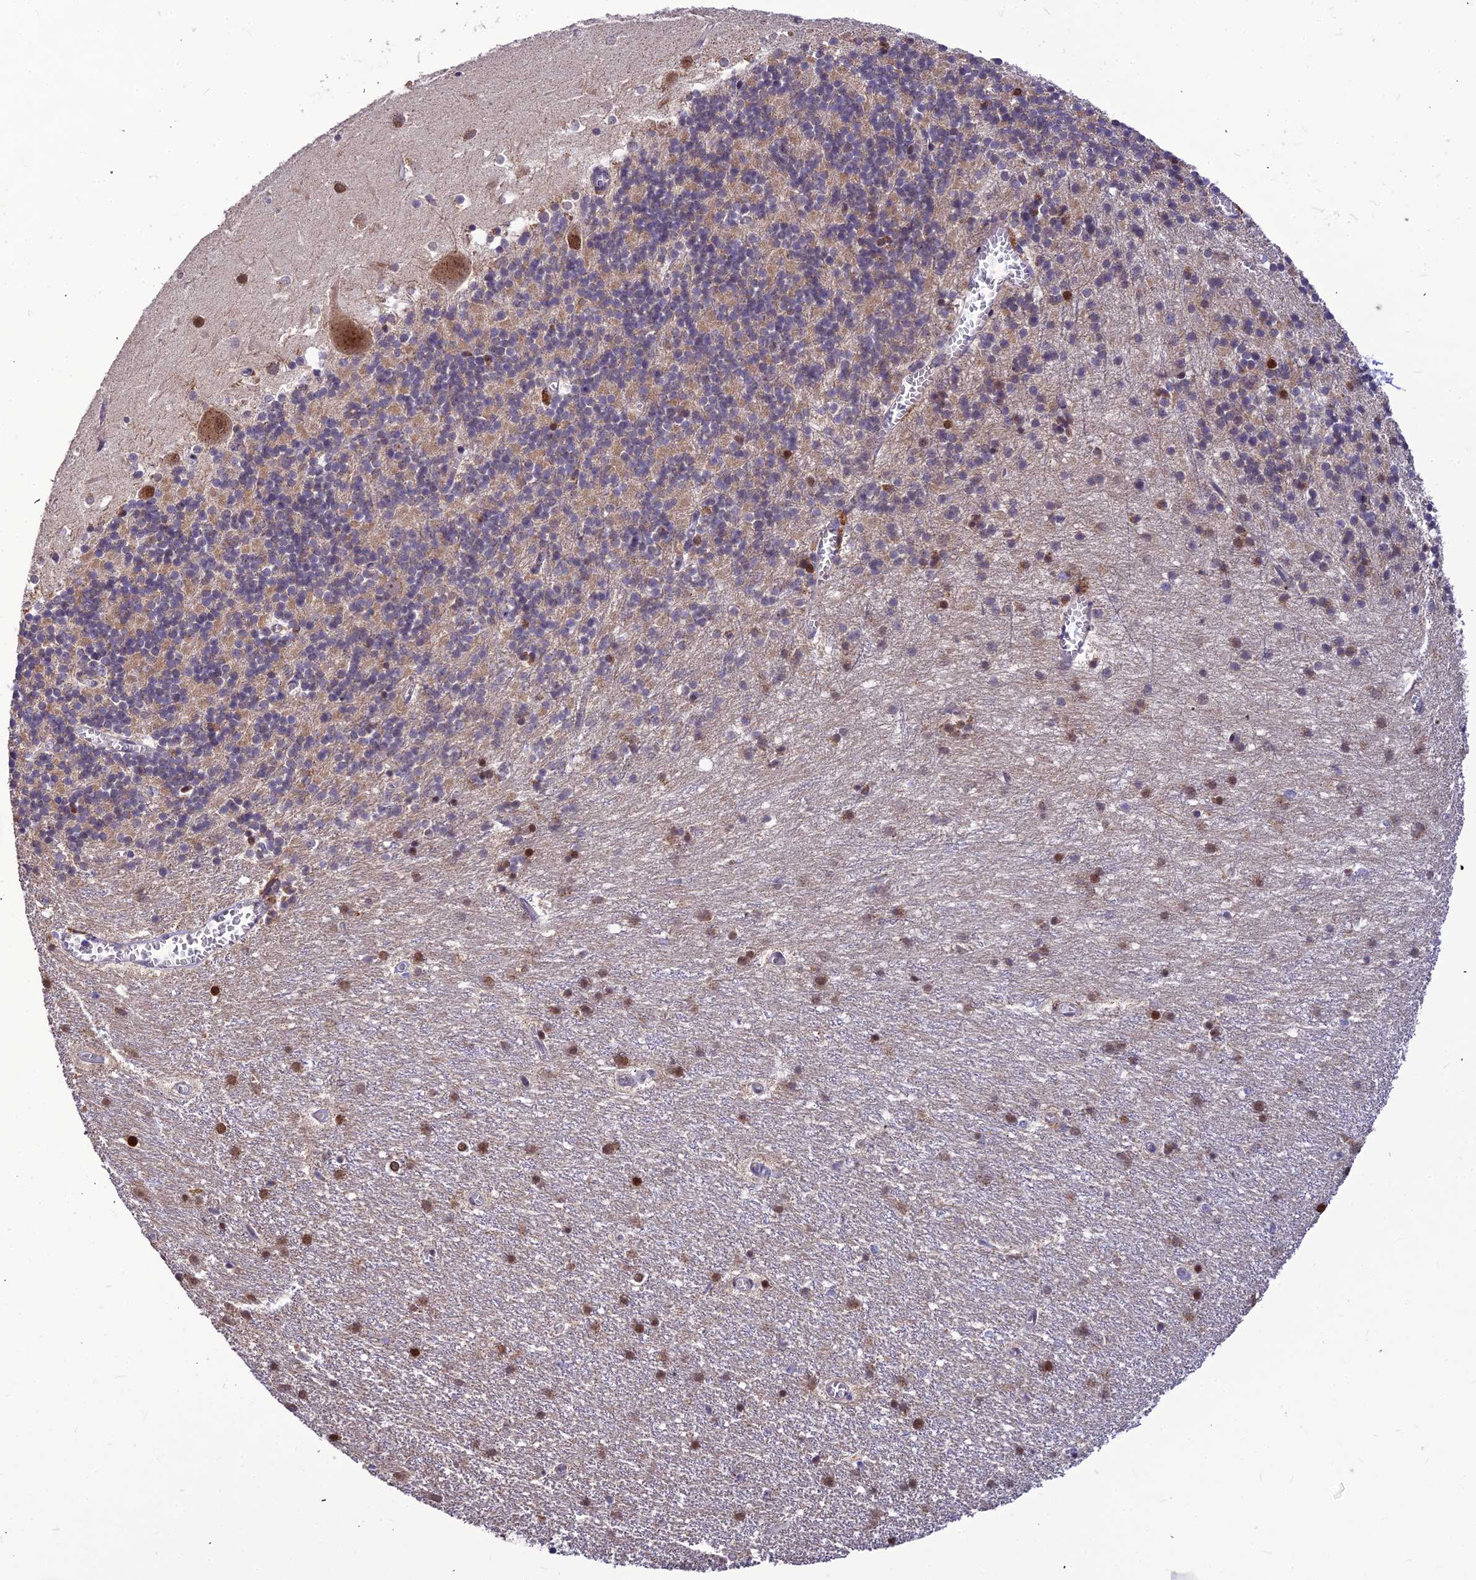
{"staining": {"intensity": "moderate", "quantity": "25%-75%", "location": "cytoplasmic/membranous,nuclear"}, "tissue": "cerebellum", "cell_type": "Cells in granular layer", "image_type": "normal", "snomed": [{"axis": "morphology", "description": "Normal tissue, NOS"}, {"axis": "topography", "description": "Cerebellum"}], "caption": "Protein expression by immunohistochemistry (IHC) shows moderate cytoplasmic/membranous,nuclear staining in about 25%-75% of cells in granular layer in unremarkable cerebellum.", "gene": "LEKR1", "patient": {"sex": "male", "age": 54}}